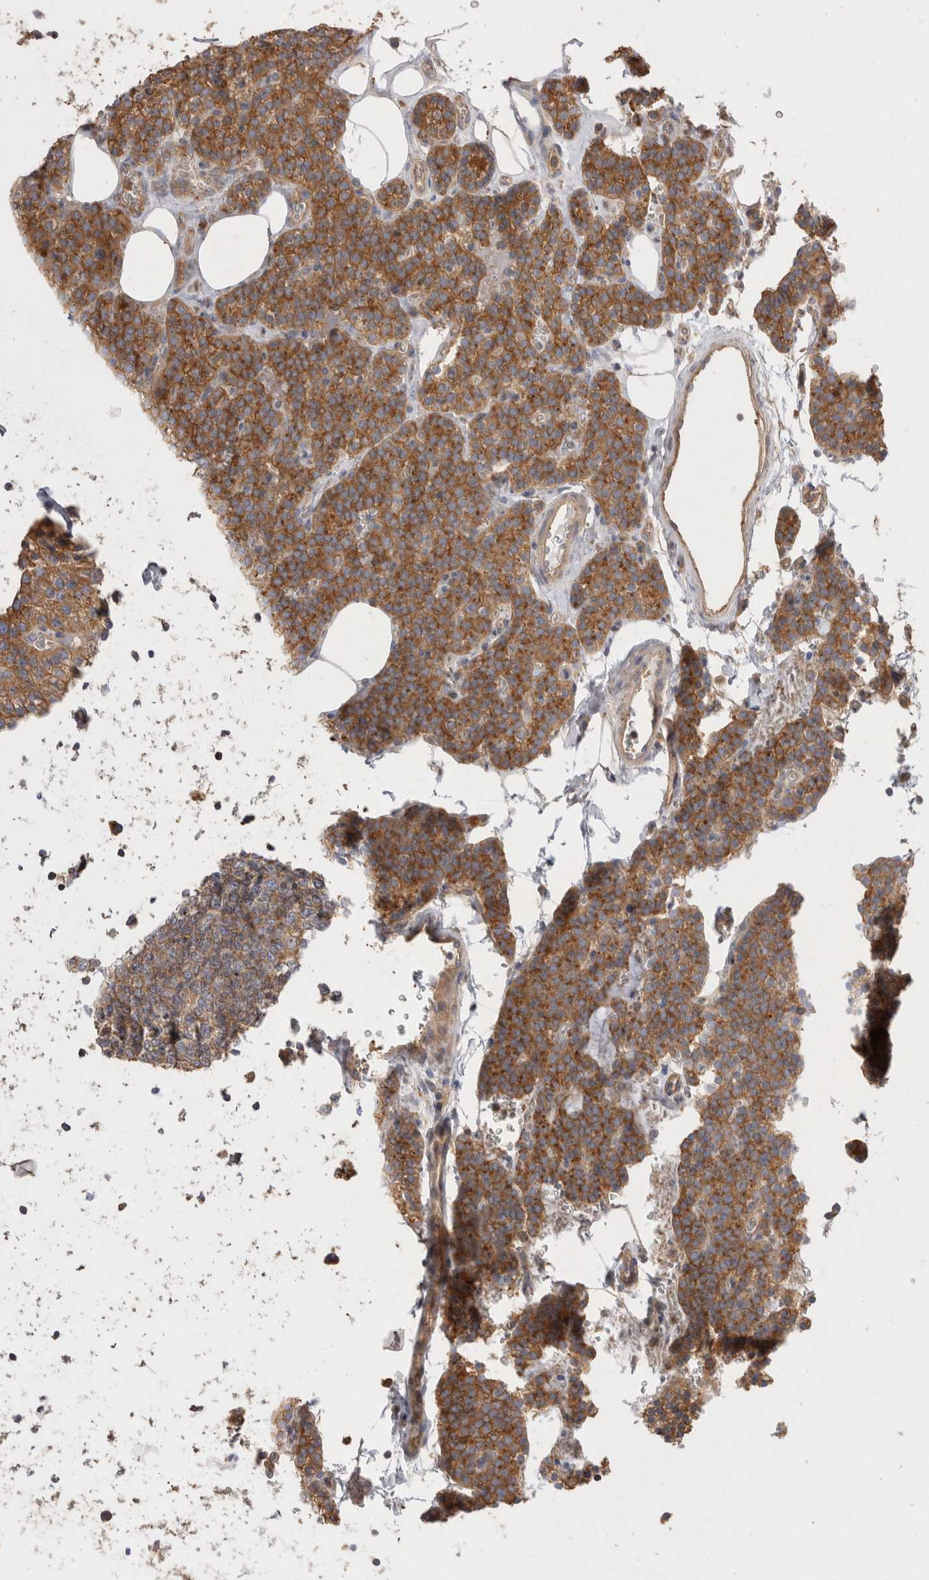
{"staining": {"intensity": "strong", "quantity": ">75%", "location": "cytoplasmic/membranous"}, "tissue": "parathyroid gland", "cell_type": "Glandular cells", "image_type": "normal", "snomed": [{"axis": "morphology", "description": "Normal tissue, NOS"}, {"axis": "topography", "description": "Parathyroid gland"}], "caption": "High-magnification brightfield microscopy of normal parathyroid gland stained with DAB (brown) and counterstained with hematoxylin (blue). glandular cells exhibit strong cytoplasmic/membranous positivity is seen in about>75% of cells. The staining was performed using DAB, with brown indicating positive protein expression. Nuclei are stained blue with hematoxylin.", "gene": "CHMP6", "patient": {"sex": "female", "age": 64}}